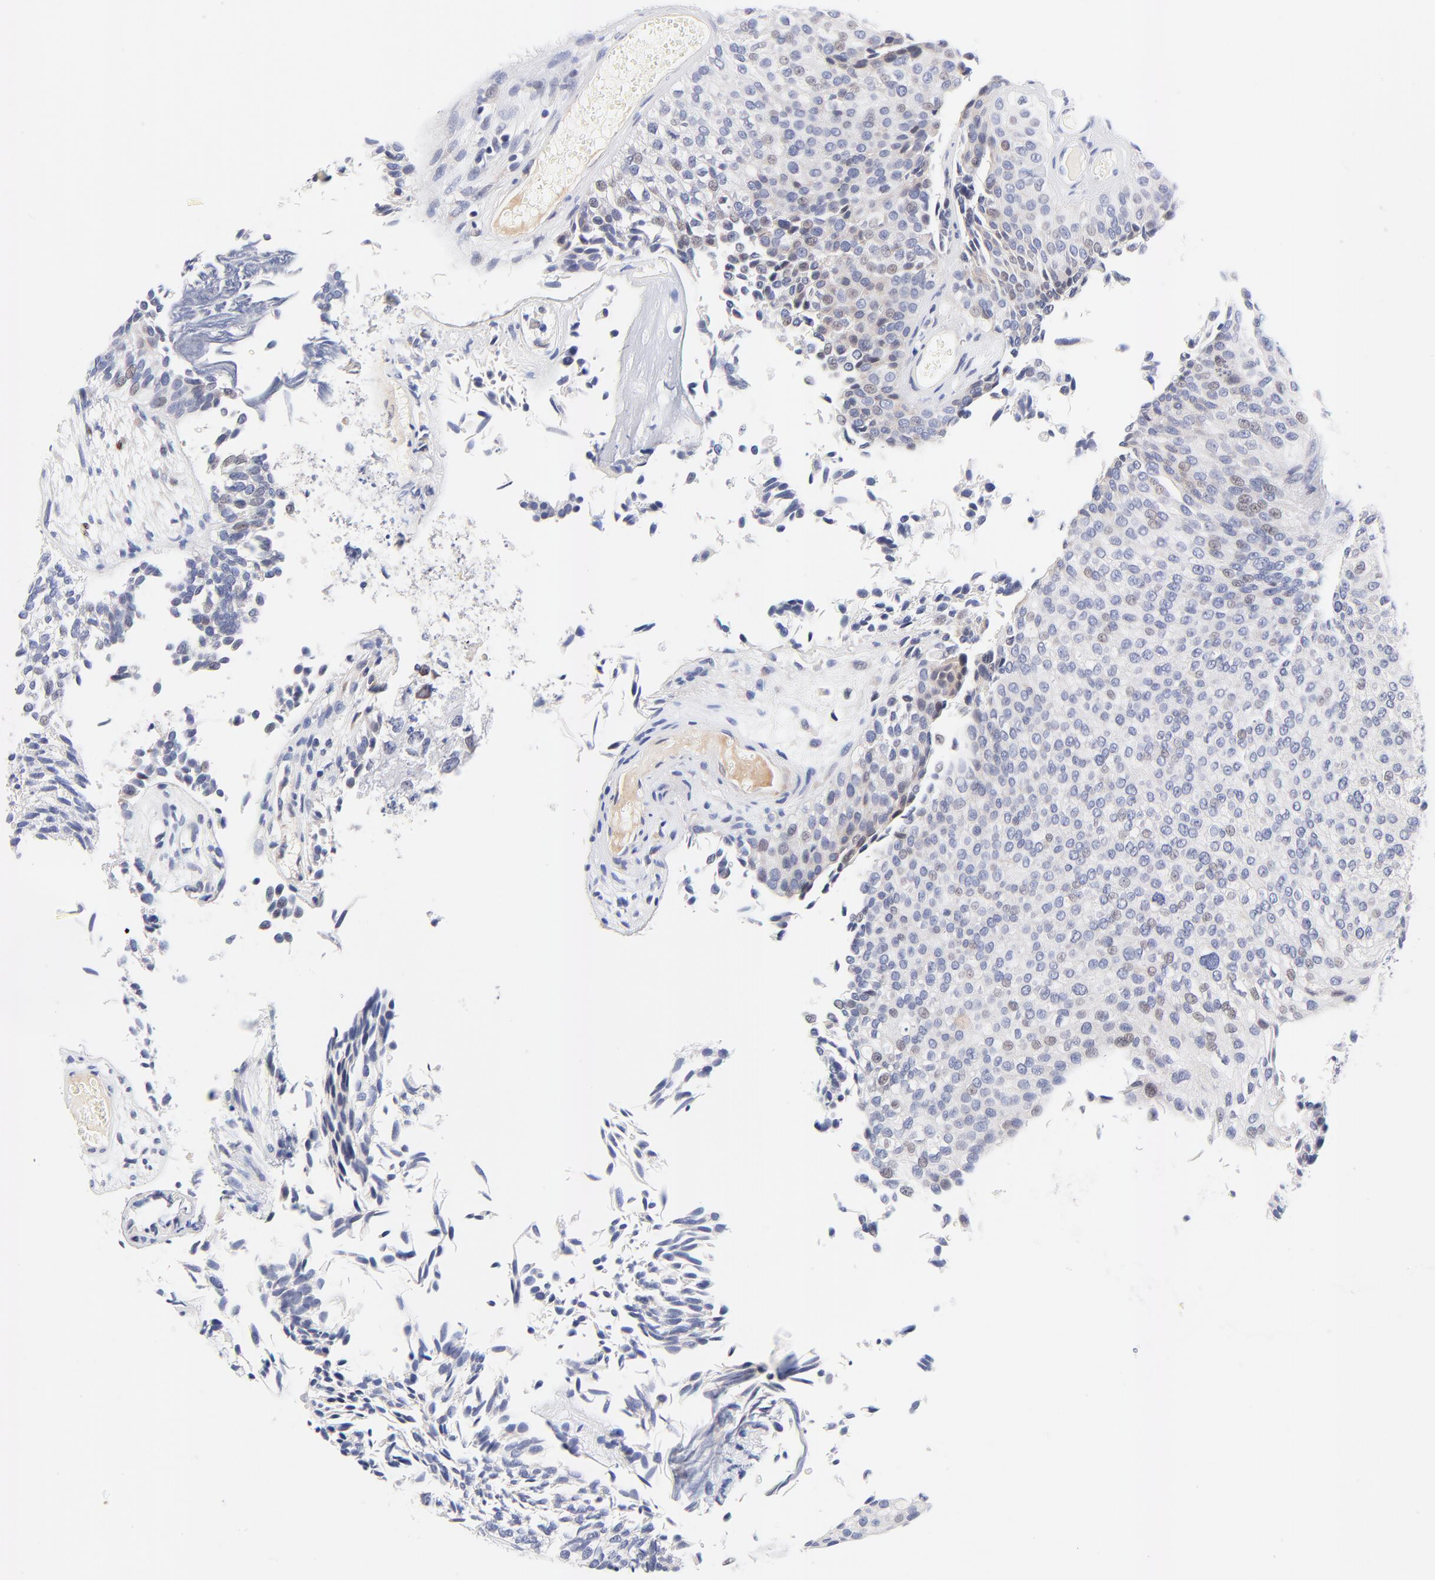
{"staining": {"intensity": "negative", "quantity": "none", "location": "none"}, "tissue": "urothelial cancer", "cell_type": "Tumor cells", "image_type": "cancer", "snomed": [{"axis": "morphology", "description": "Urothelial carcinoma, Low grade"}, {"axis": "topography", "description": "Urinary bladder"}], "caption": "Urothelial cancer was stained to show a protein in brown. There is no significant expression in tumor cells.", "gene": "AFF2", "patient": {"sex": "male", "age": 84}}